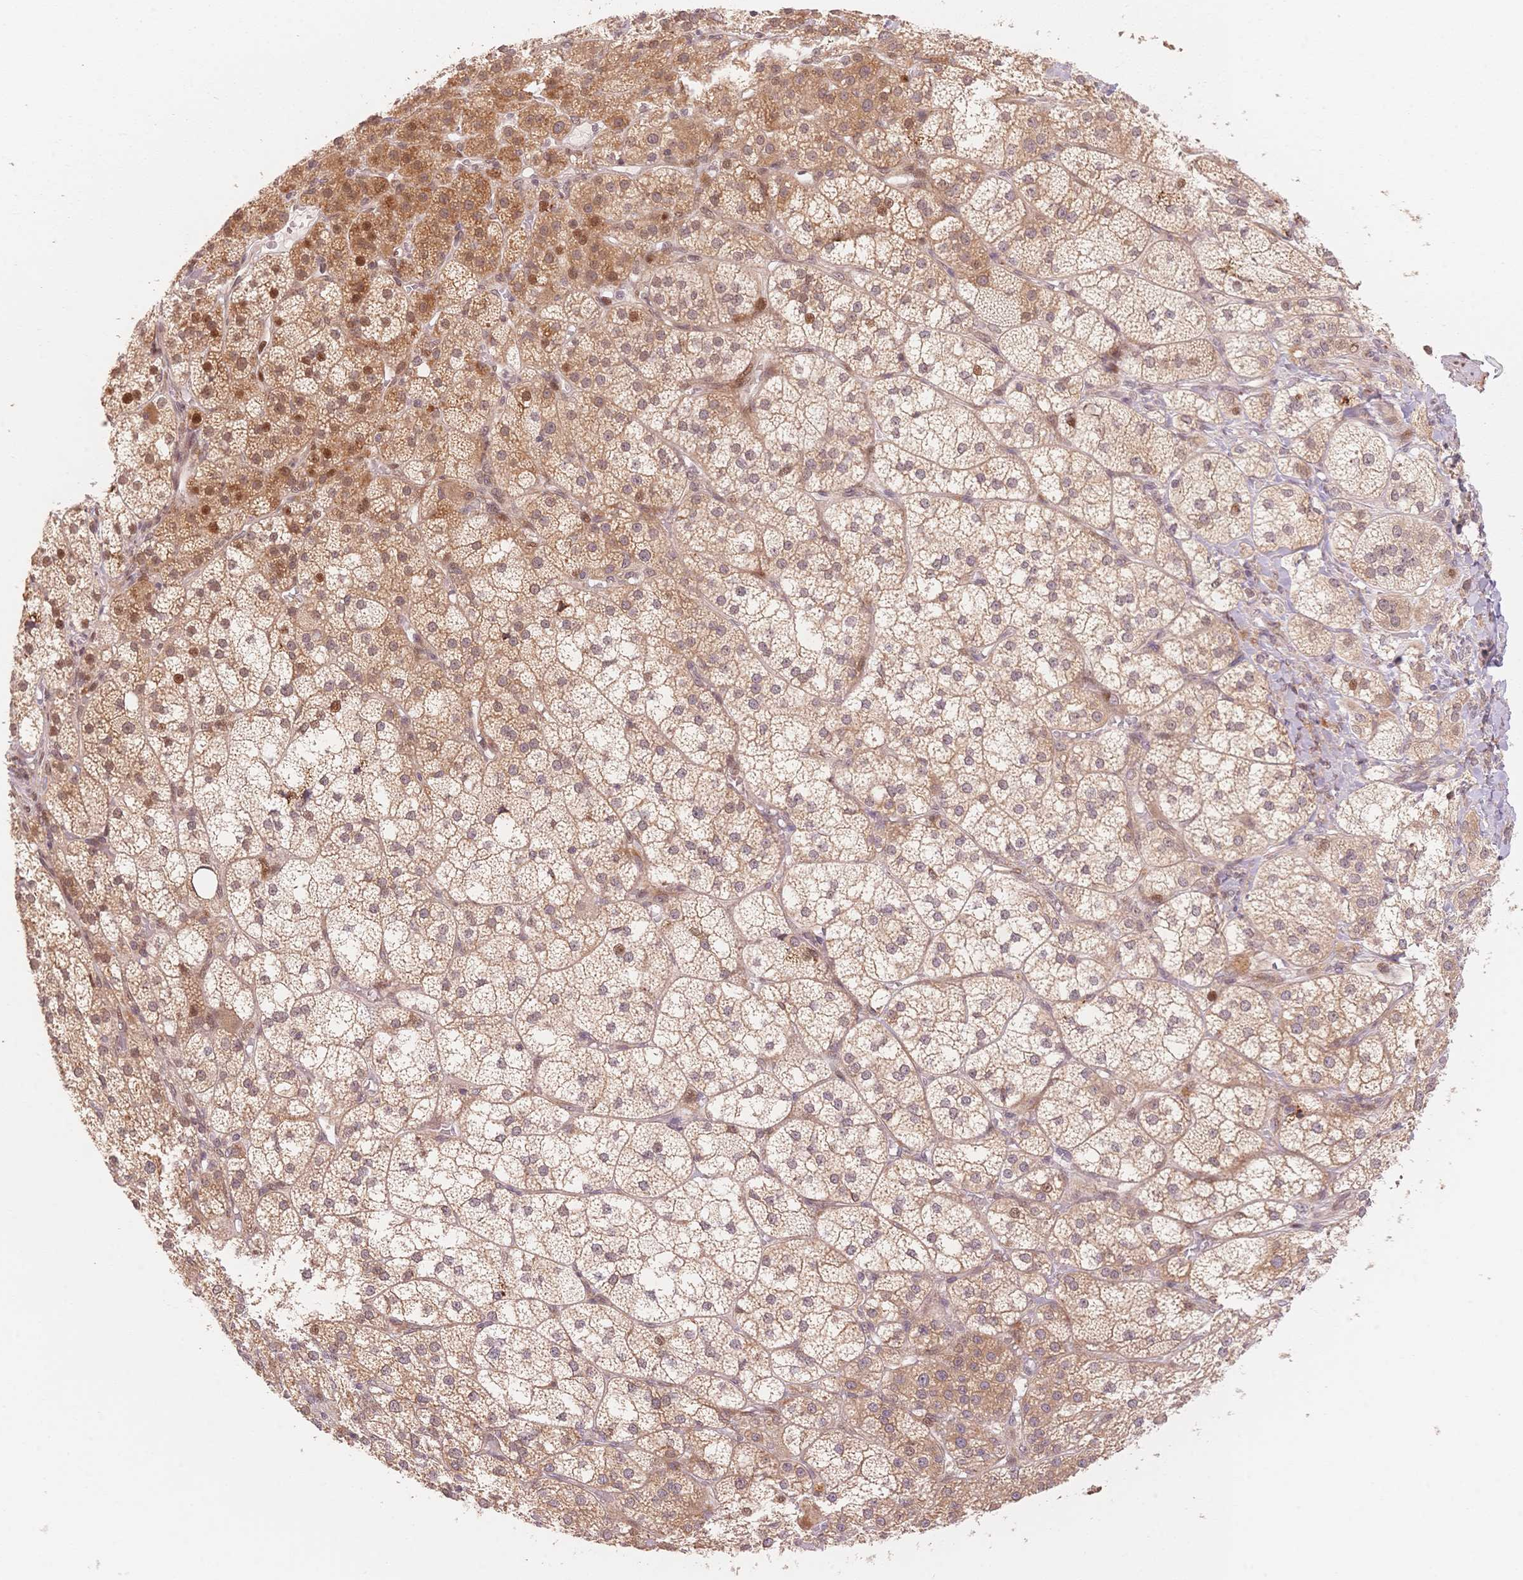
{"staining": {"intensity": "strong", "quantity": "25%-75%", "location": "cytoplasmic/membranous,nuclear"}, "tissue": "adrenal gland", "cell_type": "Glandular cells", "image_type": "normal", "snomed": [{"axis": "morphology", "description": "Normal tissue, NOS"}, {"axis": "topography", "description": "Adrenal gland"}], "caption": "The immunohistochemical stain highlights strong cytoplasmic/membranous,nuclear positivity in glandular cells of unremarkable adrenal gland. (brown staining indicates protein expression, while blue staining denotes nuclei).", "gene": "STK39", "patient": {"sex": "female", "age": 60}}